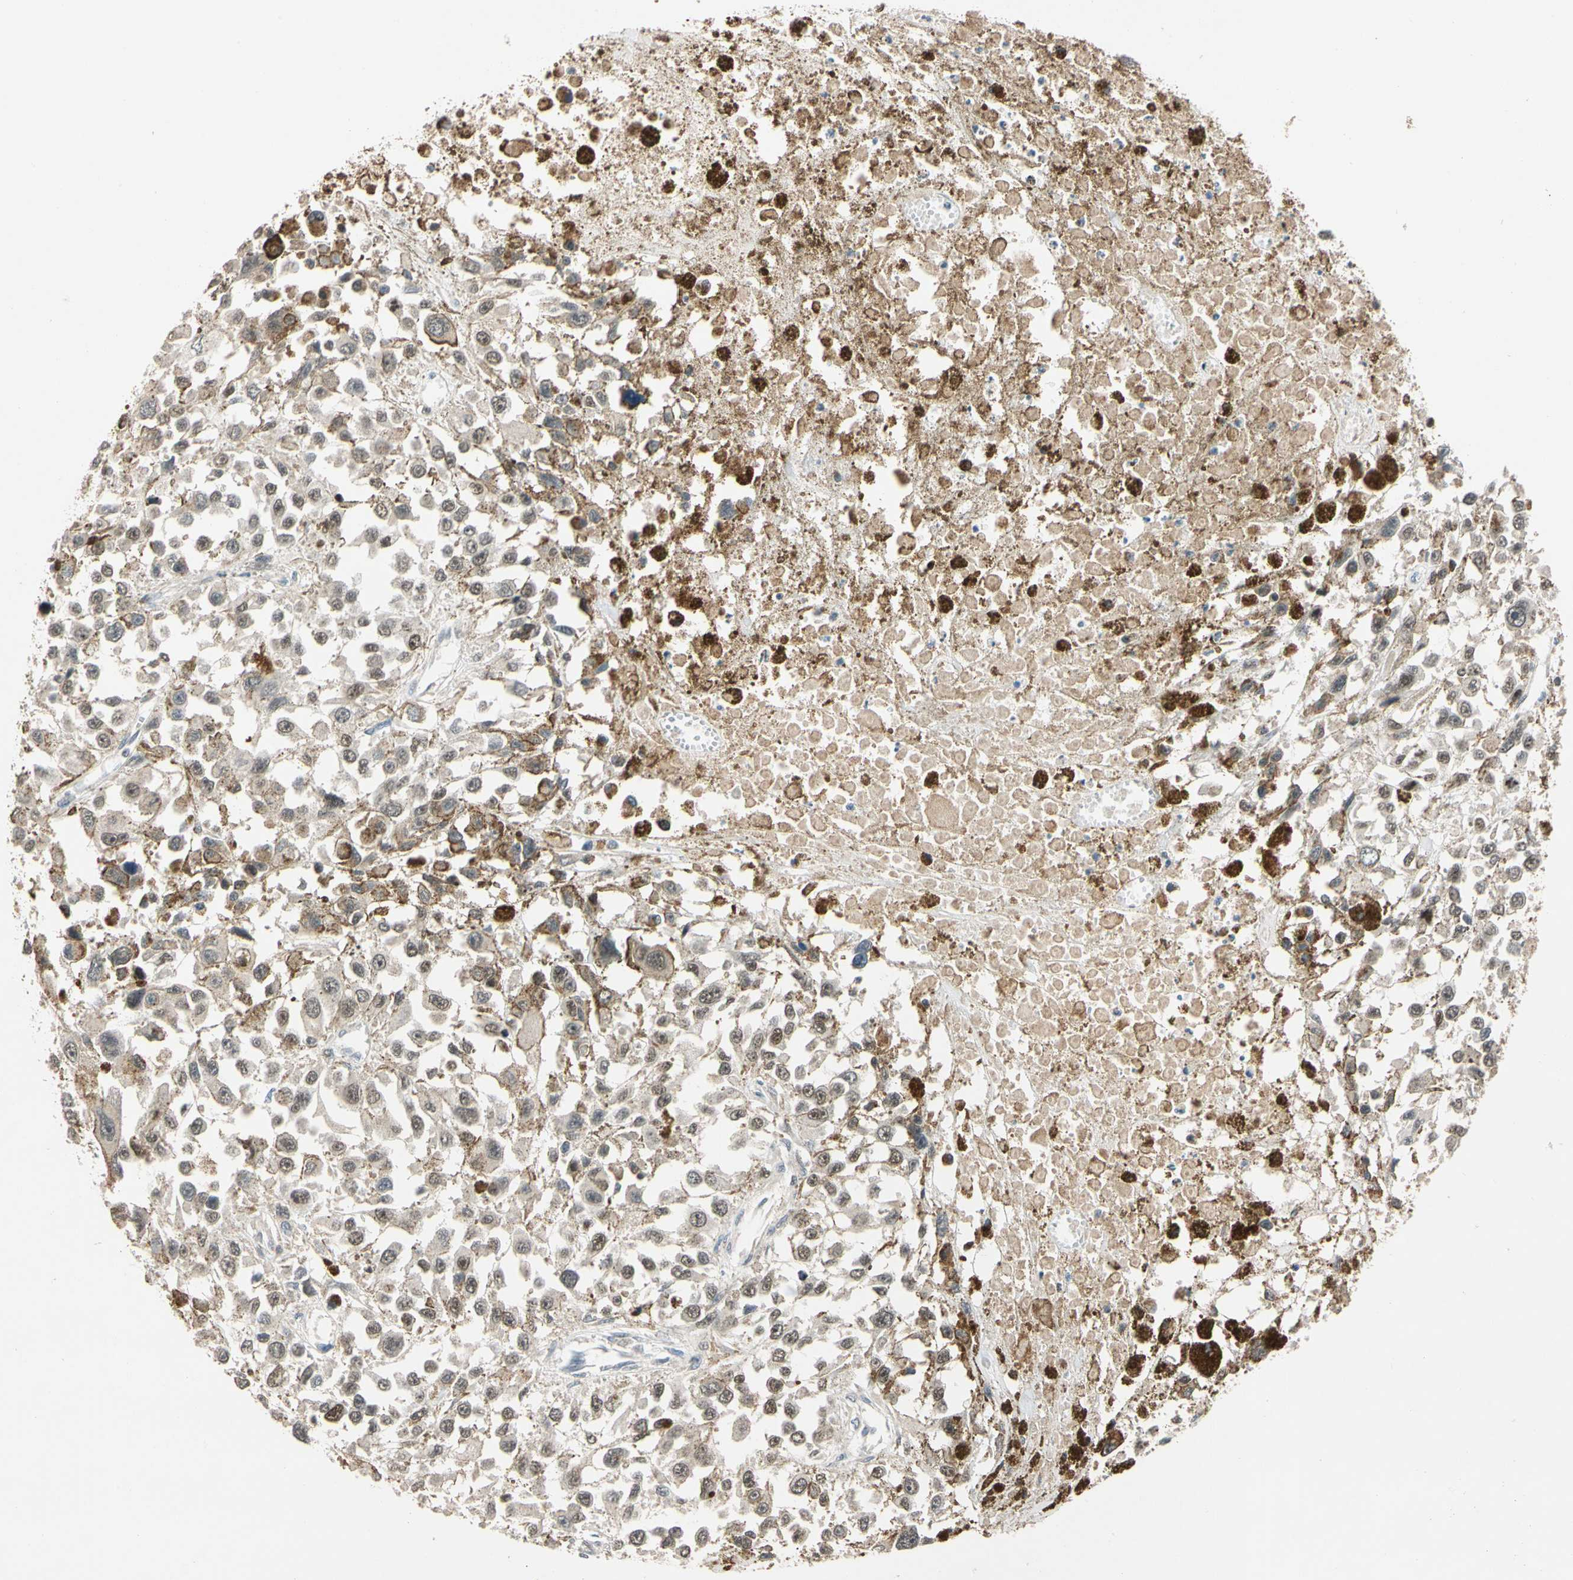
{"staining": {"intensity": "strong", "quantity": ">75%", "location": "cytoplasmic/membranous,nuclear"}, "tissue": "melanoma", "cell_type": "Tumor cells", "image_type": "cancer", "snomed": [{"axis": "morphology", "description": "Malignant melanoma, Metastatic site"}, {"axis": "topography", "description": "Lymph node"}], "caption": "IHC (DAB (3,3'-diaminobenzidine)) staining of human malignant melanoma (metastatic site) exhibits strong cytoplasmic/membranous and nuclear protein positivity in approximately >75% of tumor cells.", "gene": "RIOX2", "patient": {"sex": "male", "age": 59}}